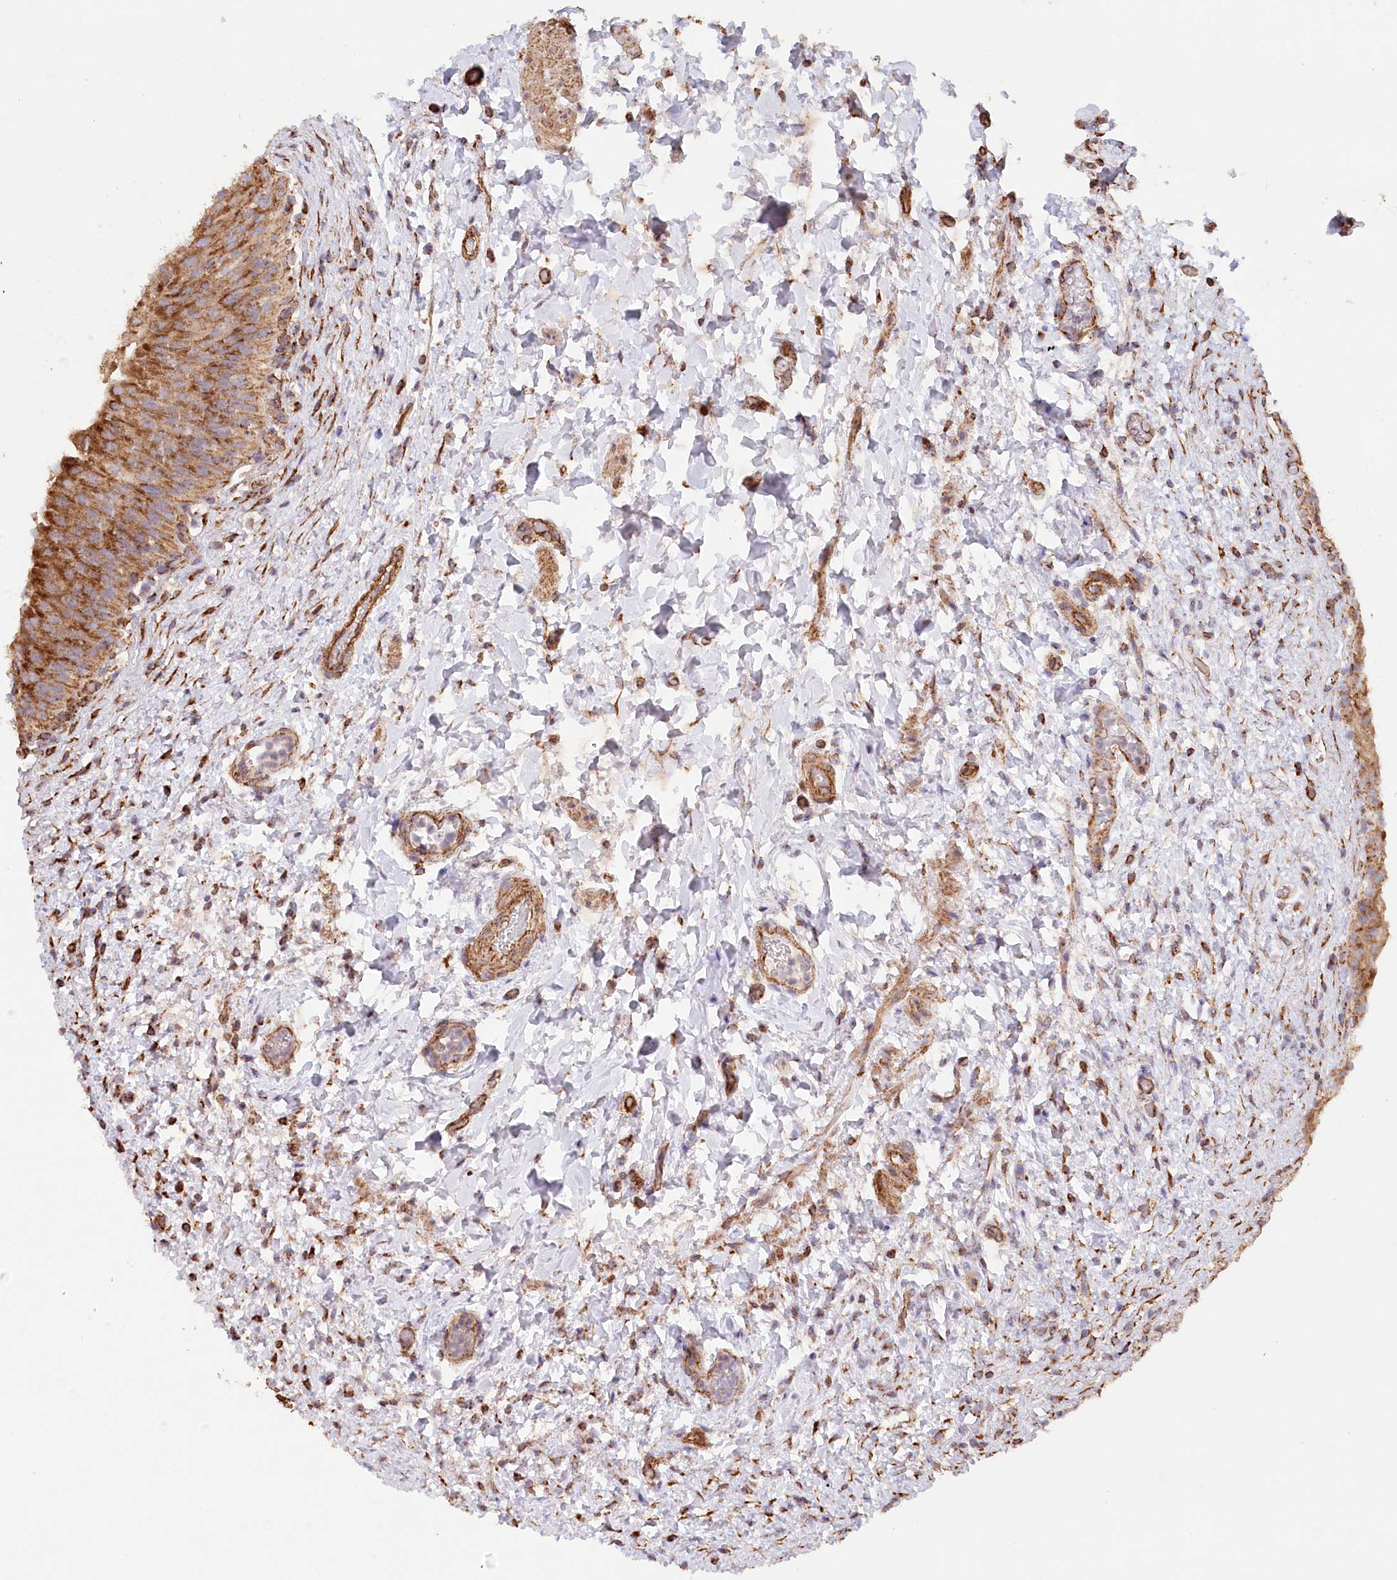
{"staining": {"intensity": "strong", "quantity": "25%-75%", "location": "cytoplasmic/membranous"}, "tissue": "urinary bladder", "cell_type": "Urothelial cells", "image_type": "normal", "snomed": [{"axis": "morphology", "description": "Normal tissue, NOS"}, {"axis": "topography", "description": "Urinary bladder"}], "caption": "Protein expression analysis of normal urinary bladder shows strong cytoplasmic/membranous staining in approximately 25%-75% of urothelial cells. (brown staining indicates protein expression, while blue staining denotes nuclei).", "gene": "UMPS", "patient": {"sex": "female", "age": 27}}